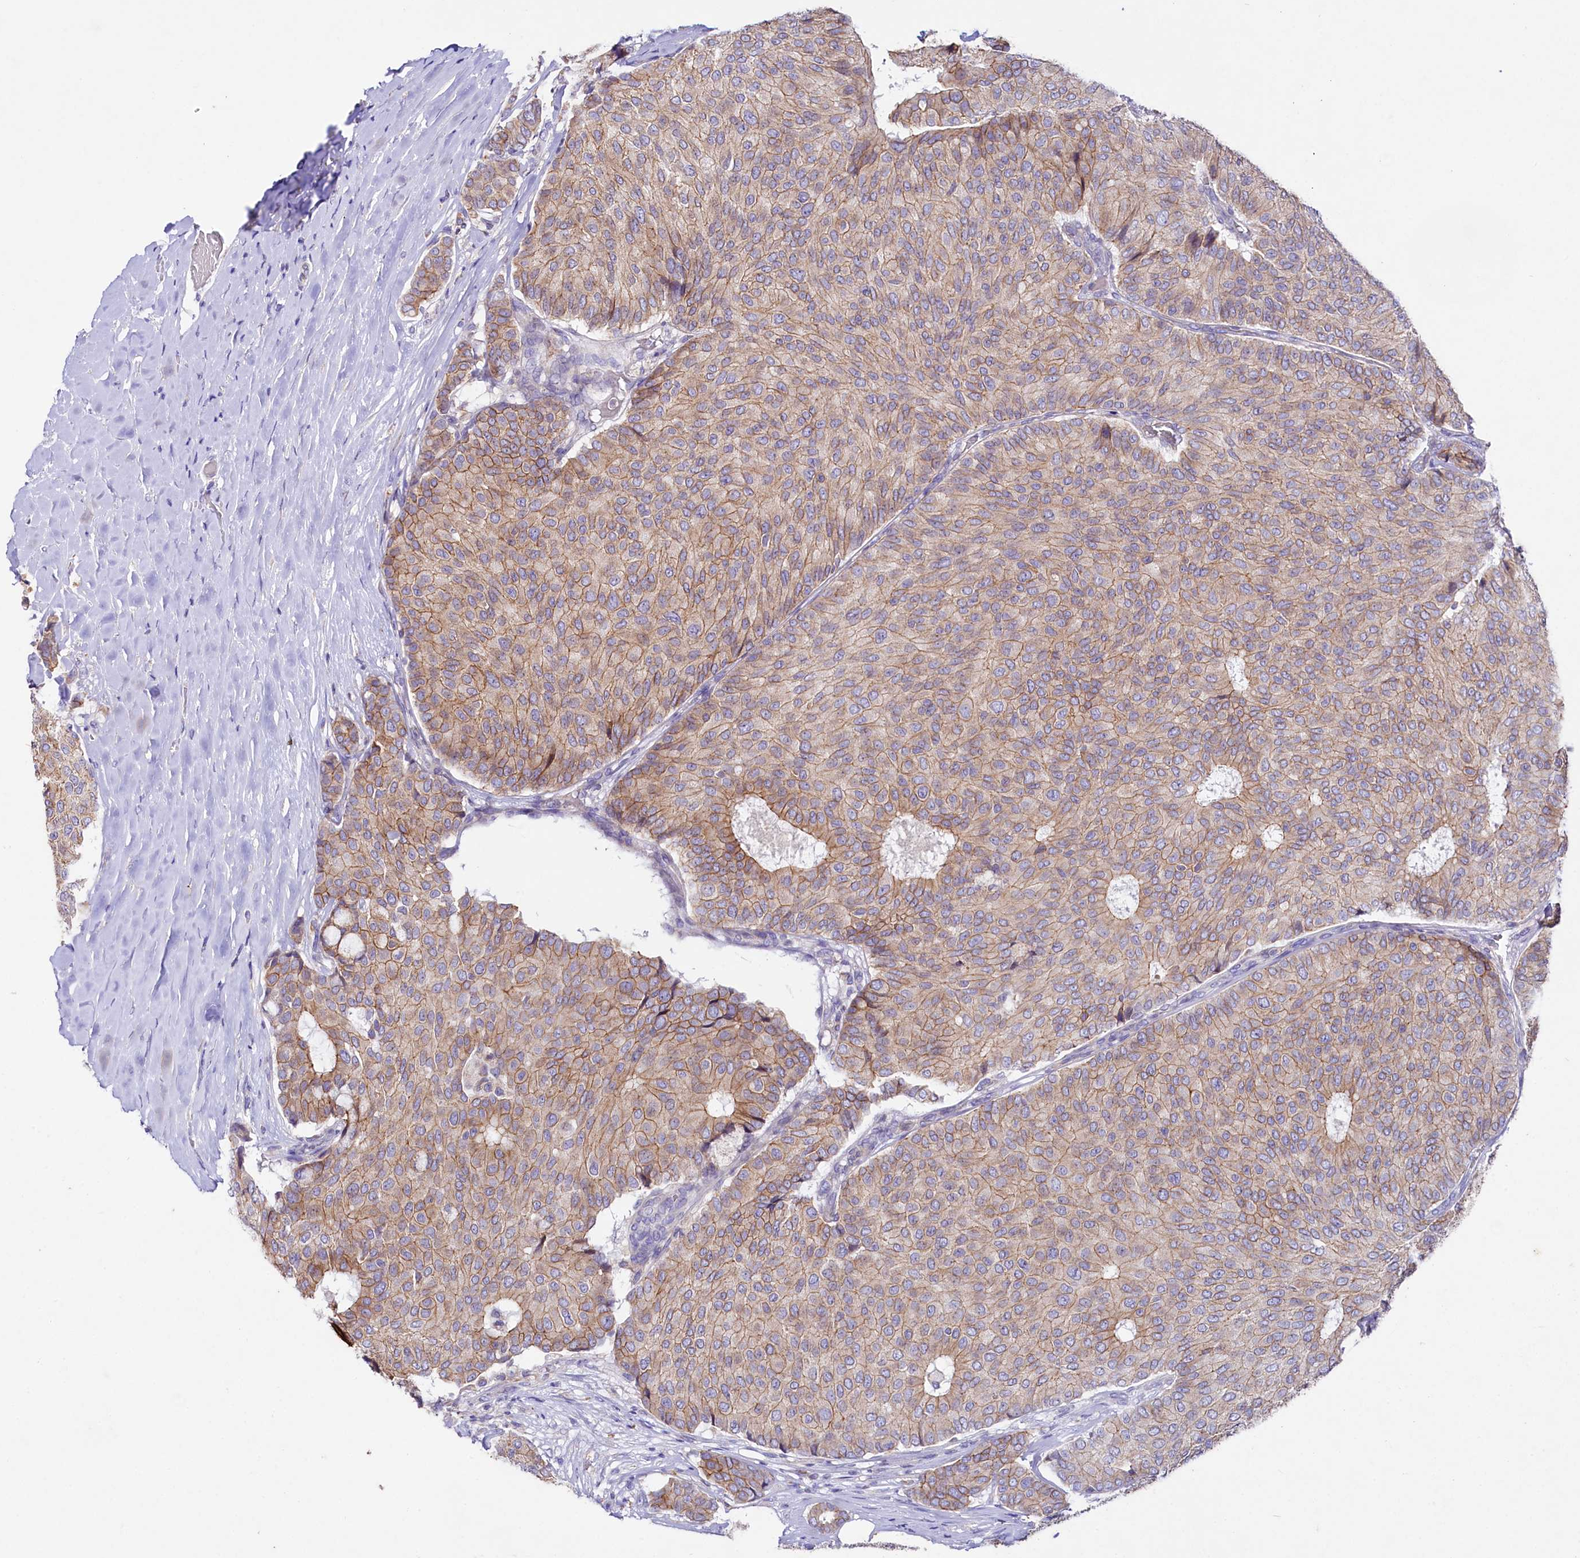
{"staining": {"intensity": "moderate", "quantity": ">75%", "location": "cytoplasmic/membranous"}, "tissue": "breast cancer", "cell_type": "Tumor cells", "image_type": "cancer", "snomed": [{"axis": "morphology", "description": "Duct carcinoma"}, {"axis": "topography", "description": "Breast"}], "caption": "IHC histopathology image of neoplastic tissue: breast intraductal carcinoma stained using IHC exhibits medium levels of moderate protein expression localized specifically in the cytoplasmic/membranous of tumor cells, appearing as a cytoplasmic/membranous brown color.", "gene": "SACM1L", "patient": {"sex": "female", "age": 75}}